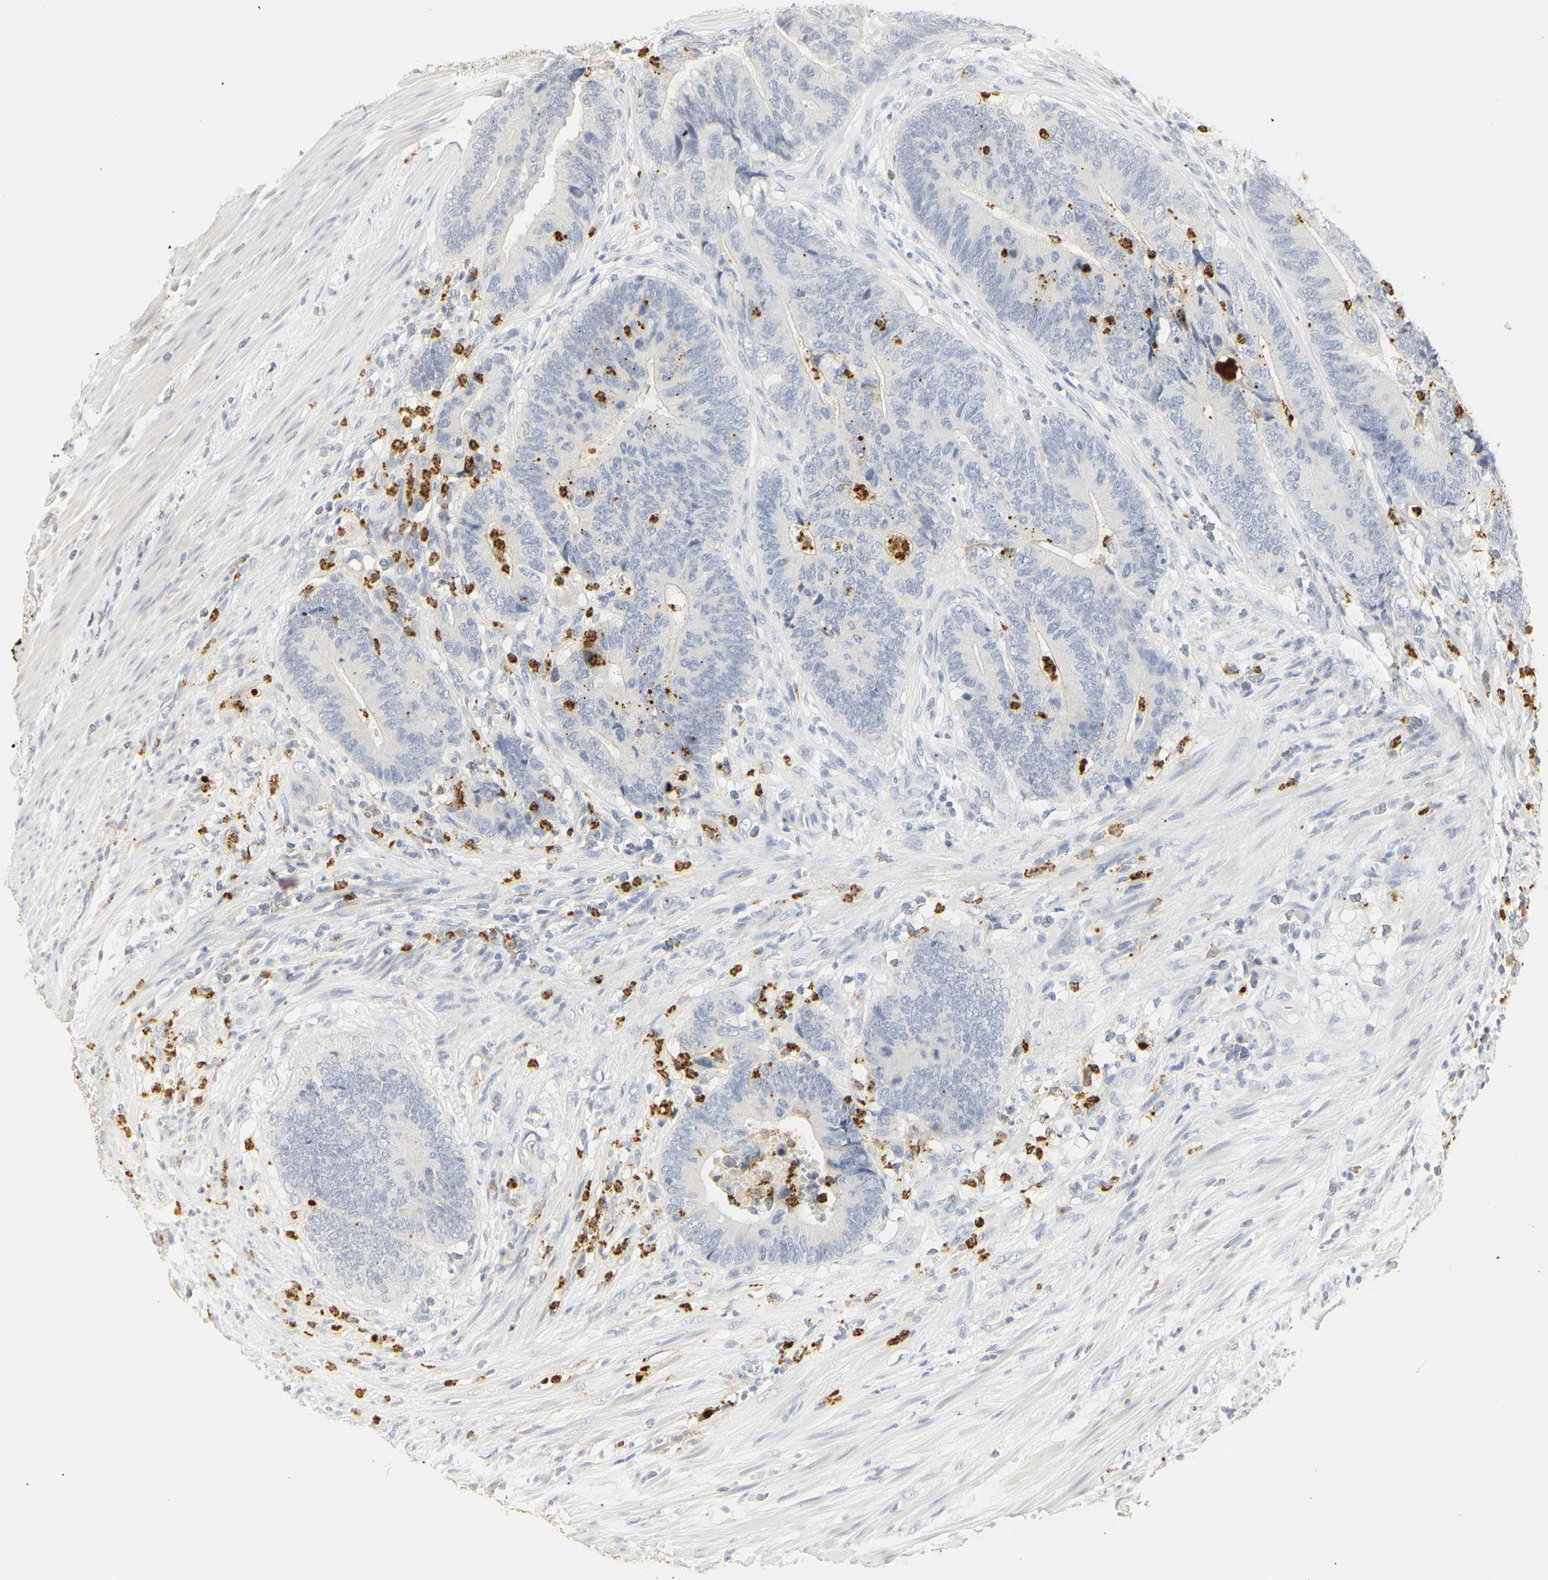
{"staining": {"intensity": "negative", "quantity": "none", "location": "none"}, "tissue": "colorectal cancer", "cell_type": "Tumor cells", "image_type": "cancer", "snomed": [{"axis": "morphology", "description": "Normal tissue, NOS"}, {"axis": "morphology", "description": "Adenocarcinoma, NOS"}, {"axis": "topography", "description": "Colon"}], "caption": "Tumor cells are negative for brown protein staining in colorectal cancer. (IHC, brightfield microscopy, high magnification).", "gene": "MPO", "patient": {"sex": "male", "age": 56}}